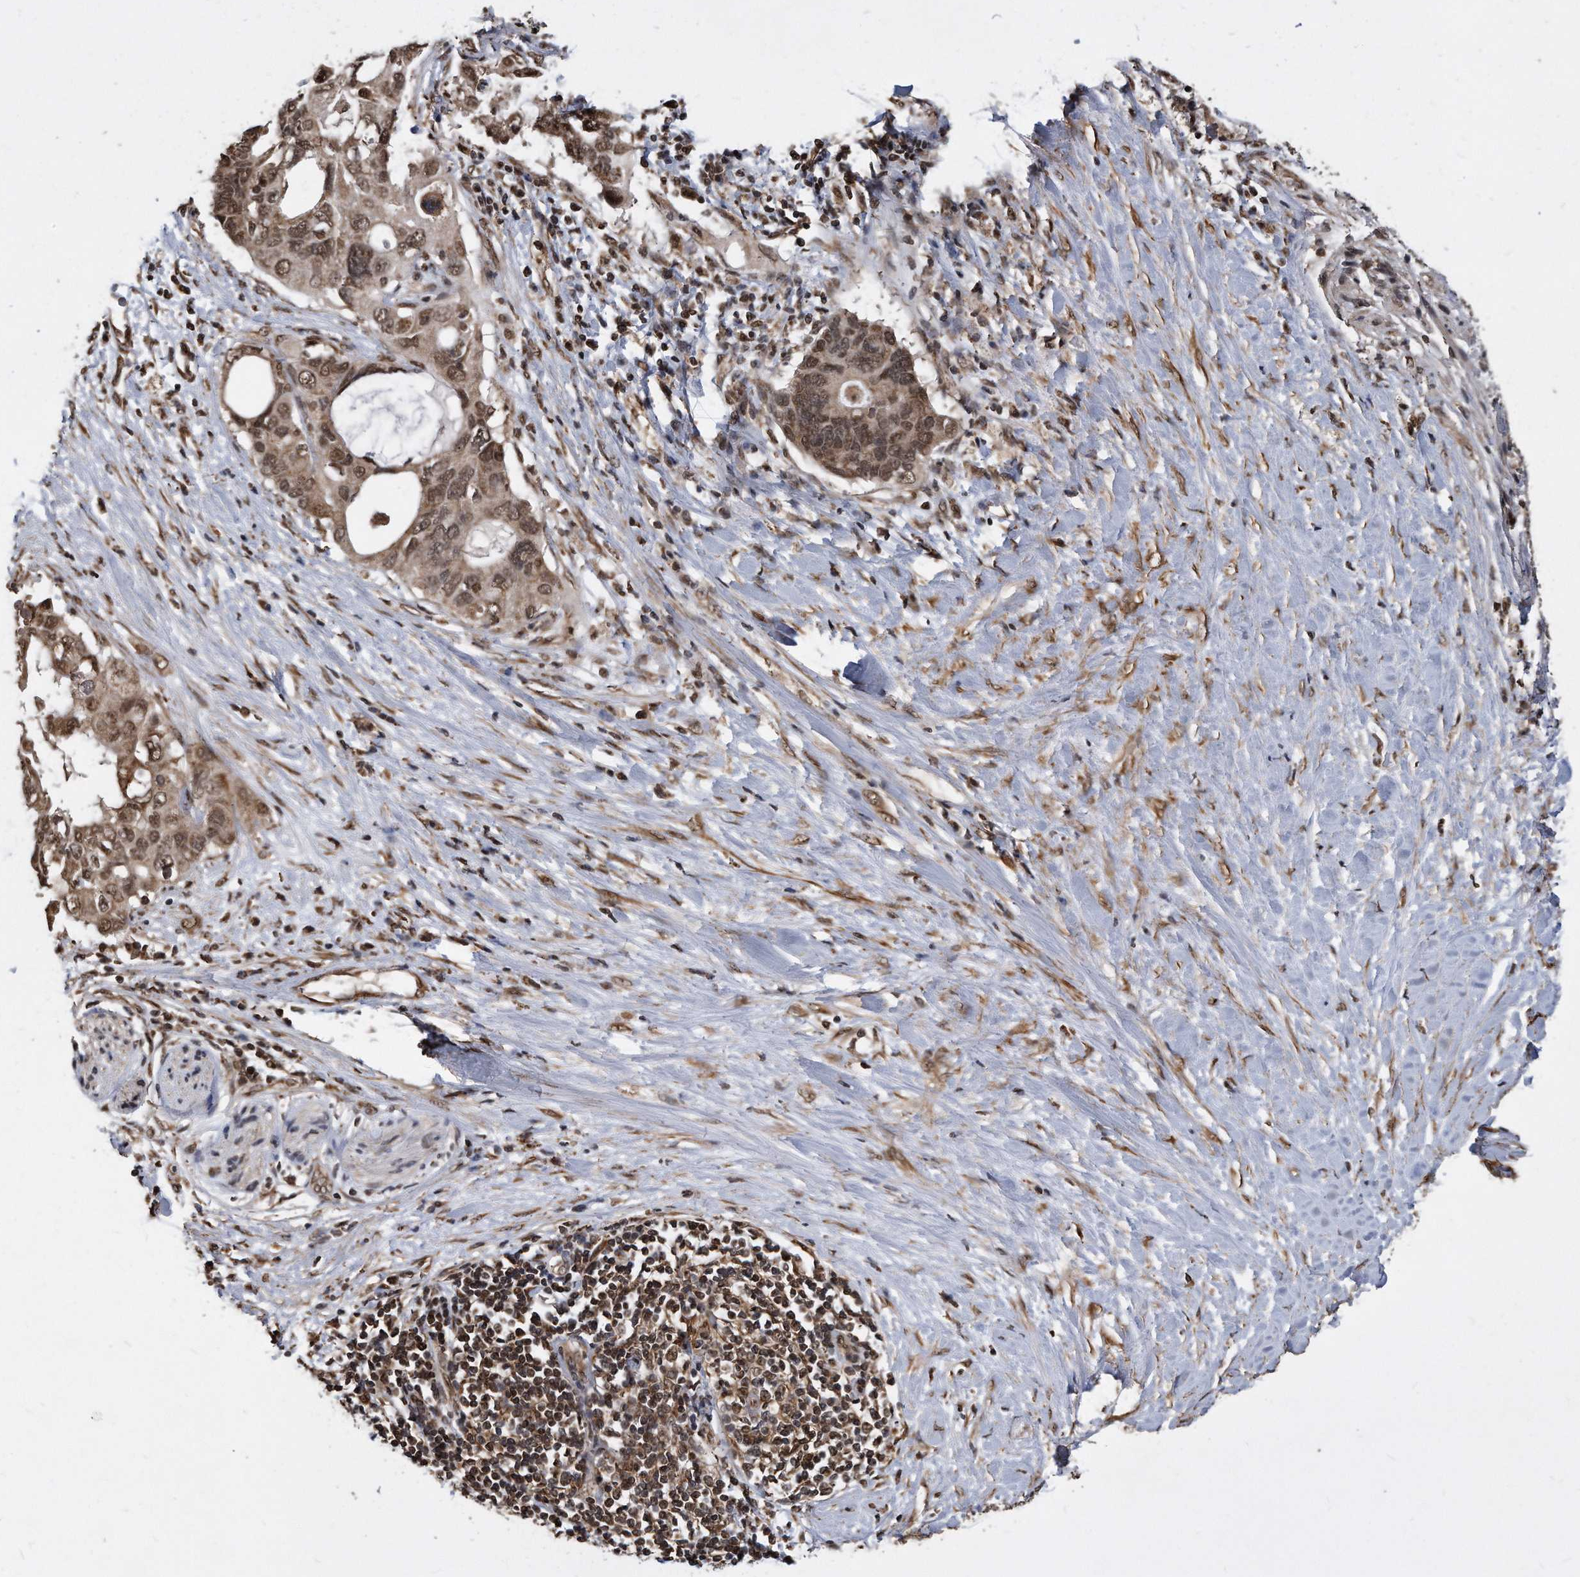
{"staining": {"intensity": "moderate", "quantity": ">75%", "location": "cytoplasmic/membranous,nuclear"}, "tissue": "pancreatic cancer", "cell_type": "Tumor cells", "image_type": "cancer", "snomed": [{"axis": "morphology", "description": "Adenocarcinoma, NOS"}, {"axis": "topography", "description": "Pancreas"}], "caption": "A photomicrograph of human pancreatic cancer stained for a protein shows moderate cytoplasmic/membranous and nuclear brown staining in tumor cells. The protein of interest is stained brown, and the nuclei are stained in blue (DAB IHC with brightfield microscopy, high magnification).", "gene": "DUSP22", "patient": {"sex": "female", "age": 56}}